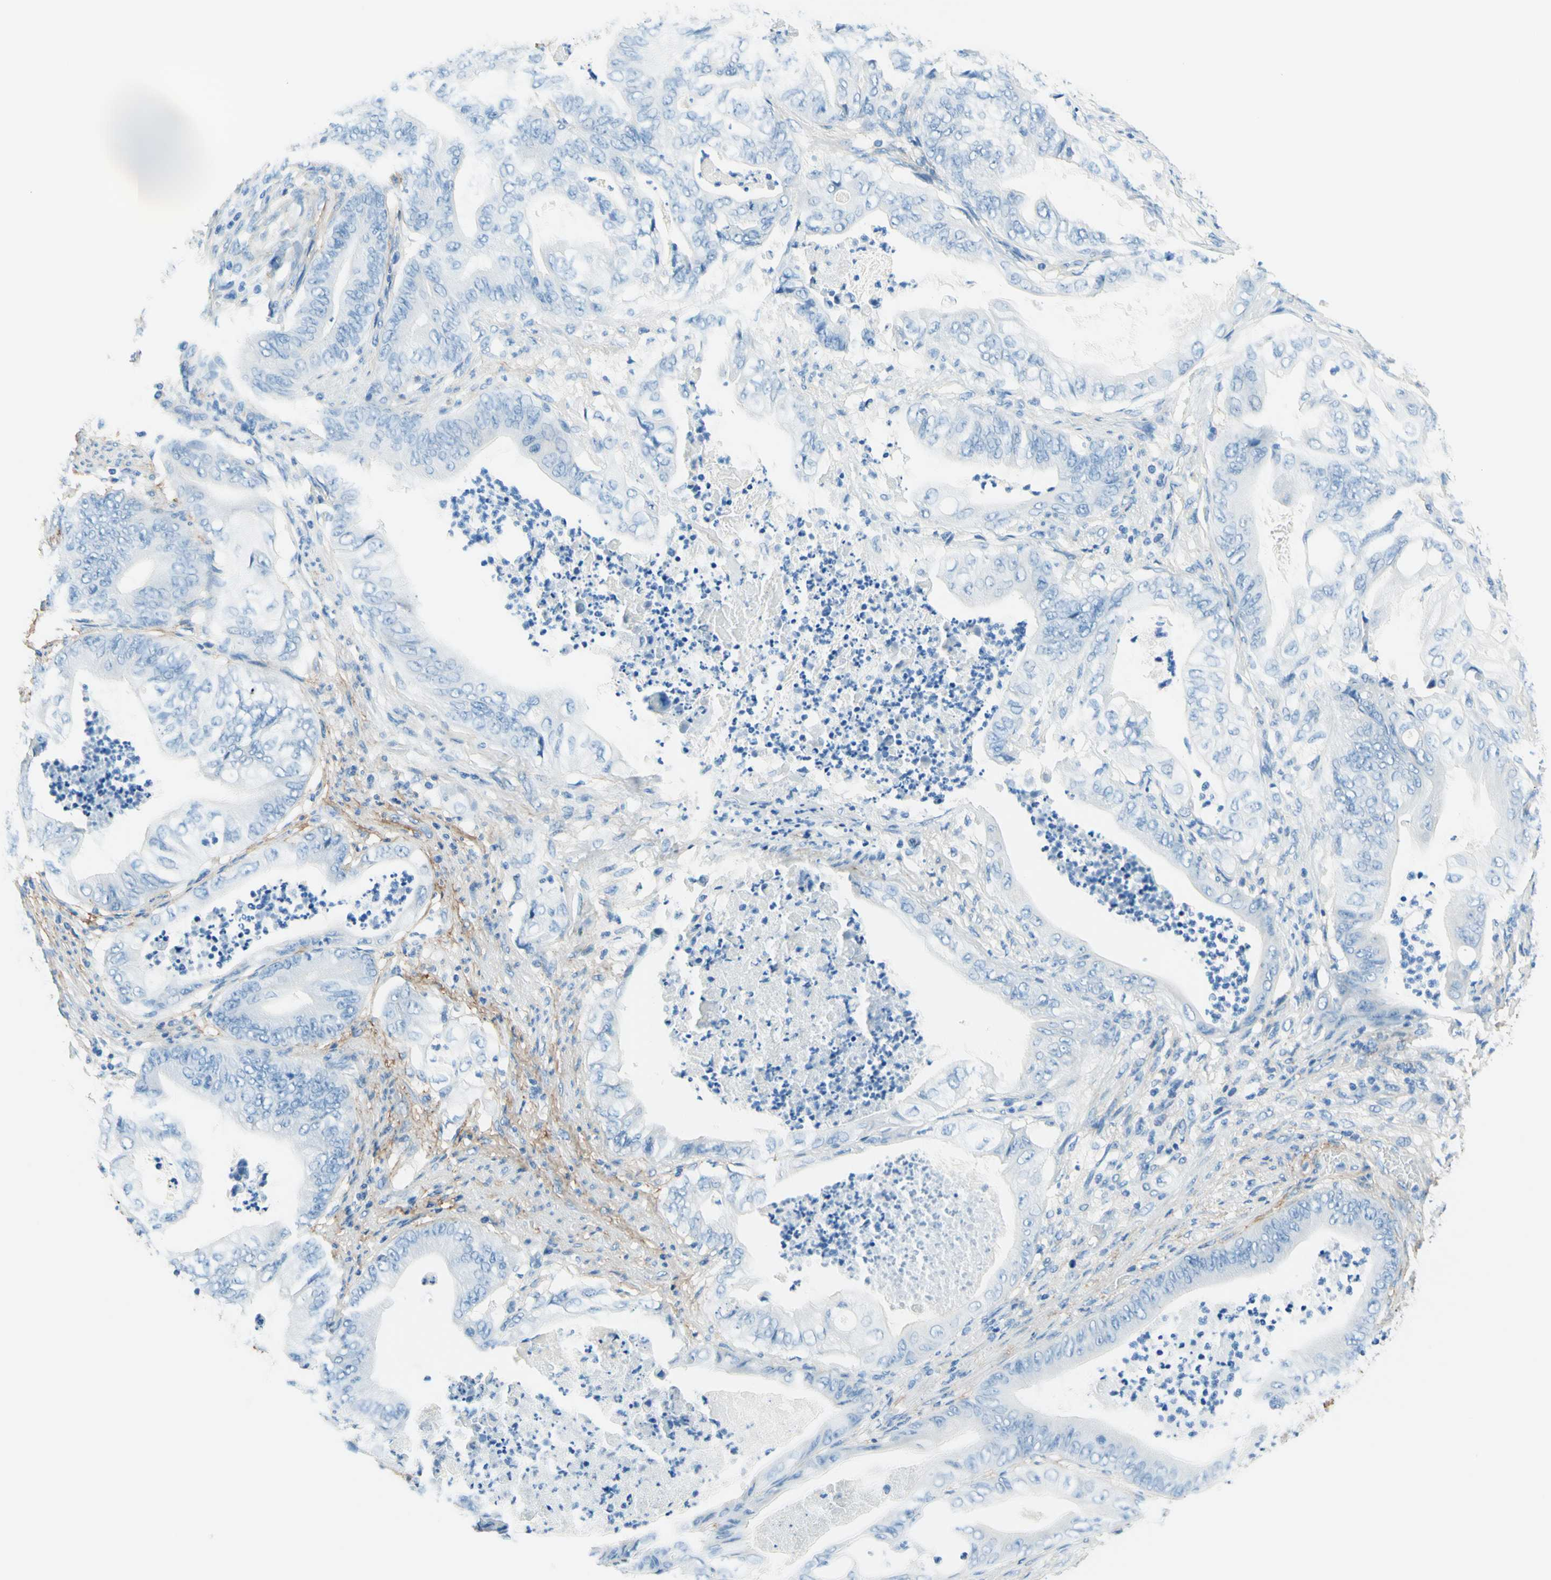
{"staining": {"intensity": "negative", "quantity": "none", "location": "none"}, "tissue": "stomach cancer", "cell_type": "Tumor cells", "image_type": "cancer", "snomed": [{"axis": "morphology", "description": "Adenocarcinoma, NOS"}, {"axis": "topography", "description": "Stomach"}], "caption": "This photomicrograph is of stomach adenocarcinoma stained with IHC to label a protein in brown with the nuclei are counter-stained blue. There is no expression in tumor cells.", "gene": "MFAP5", "patient": {"sex": "female", "age": 73}}